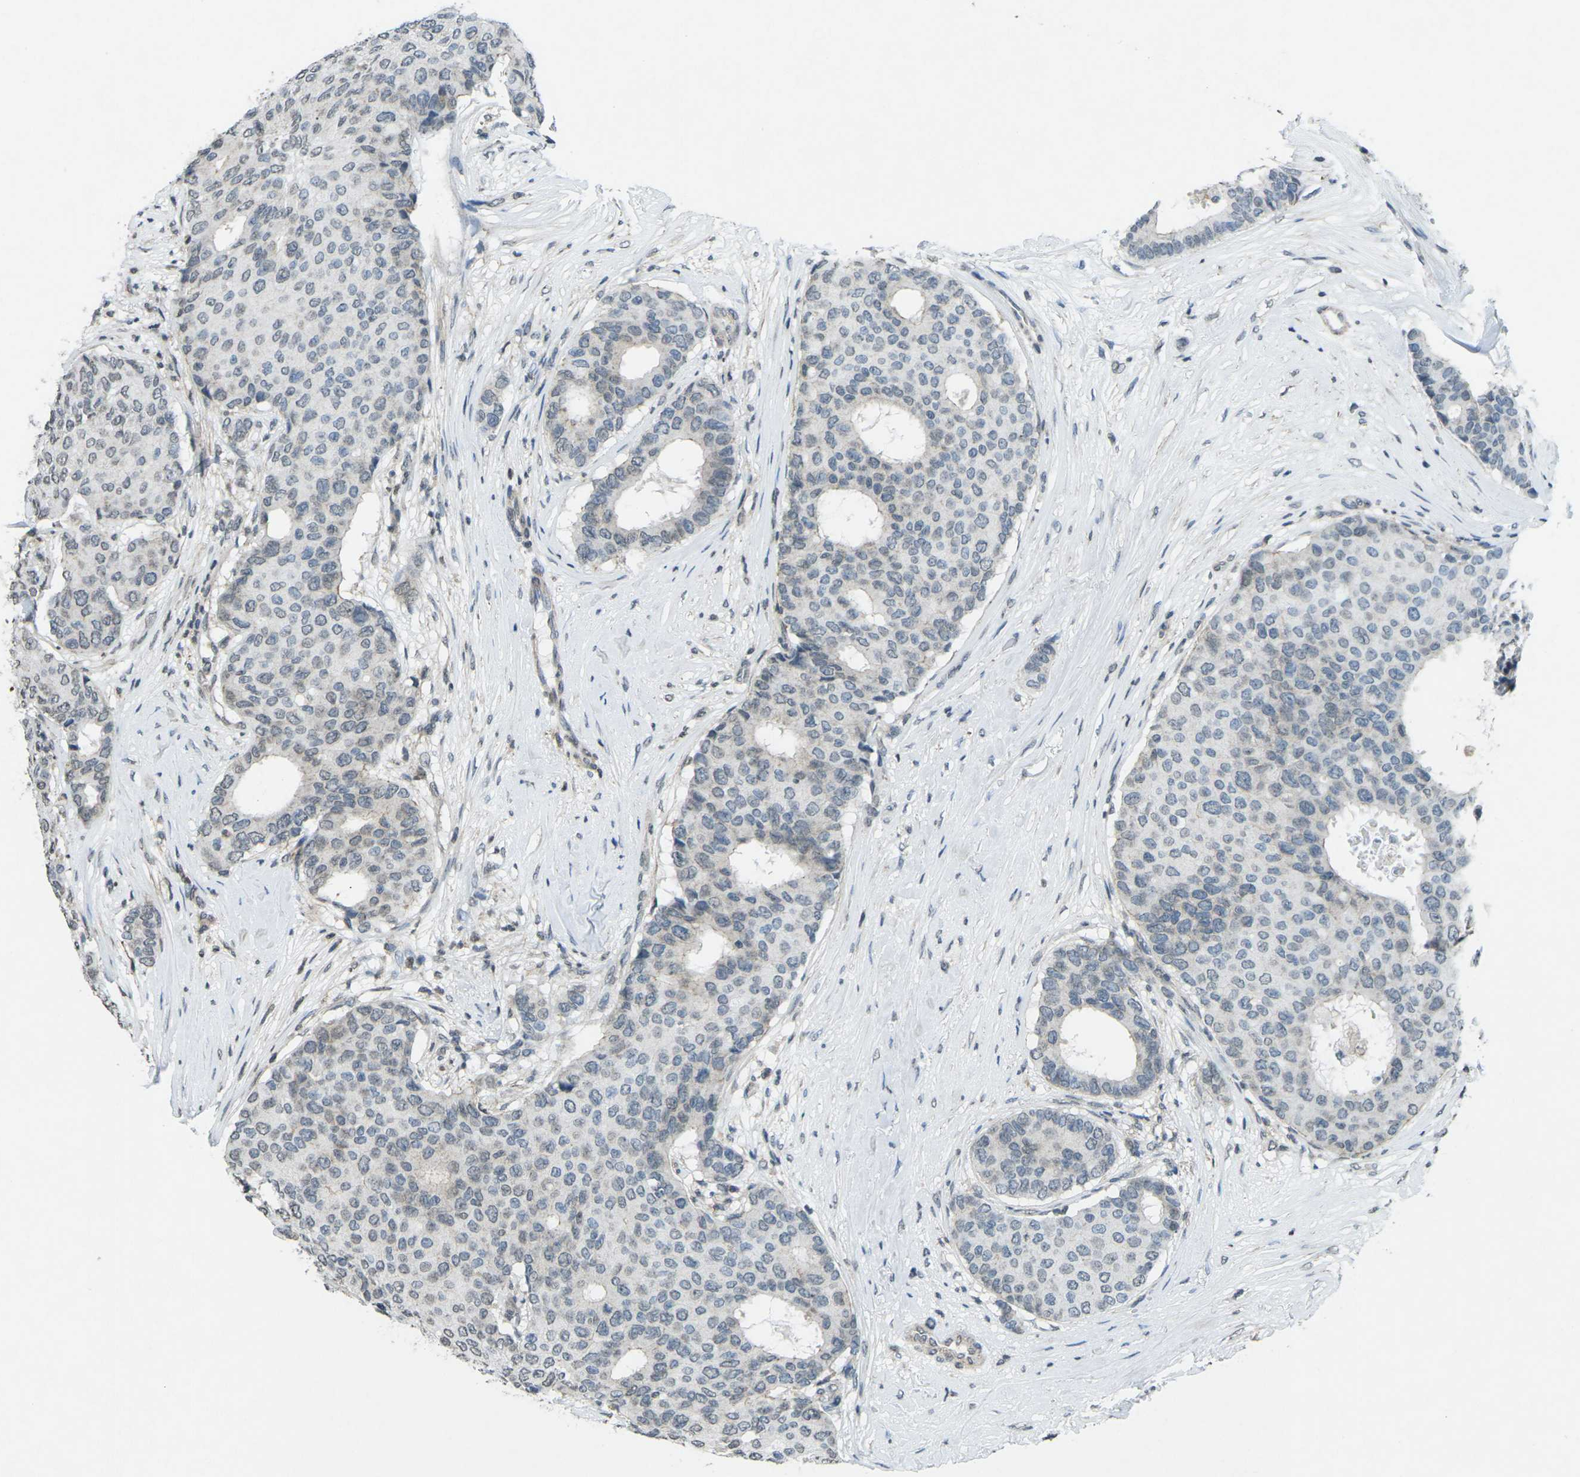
{"staining": {"intensity": "weak", "quantity": "<25%", "location": "cytoplasmic/membranous"}, "tissue": "breast cancer", "cell_type": "Tumor cells", "image_type": "cancer", "snomed": [{"axis": "morphology", "description": "Duct carcinoma"}, {"axis": "topography", "description": "Breast"}], "caption": "Tumor cells are negative for brown protein staining in breast infiltrating ductal carcinoma.", "gene": "TFR2", "patient": {"sex": "female", "age": 75}}